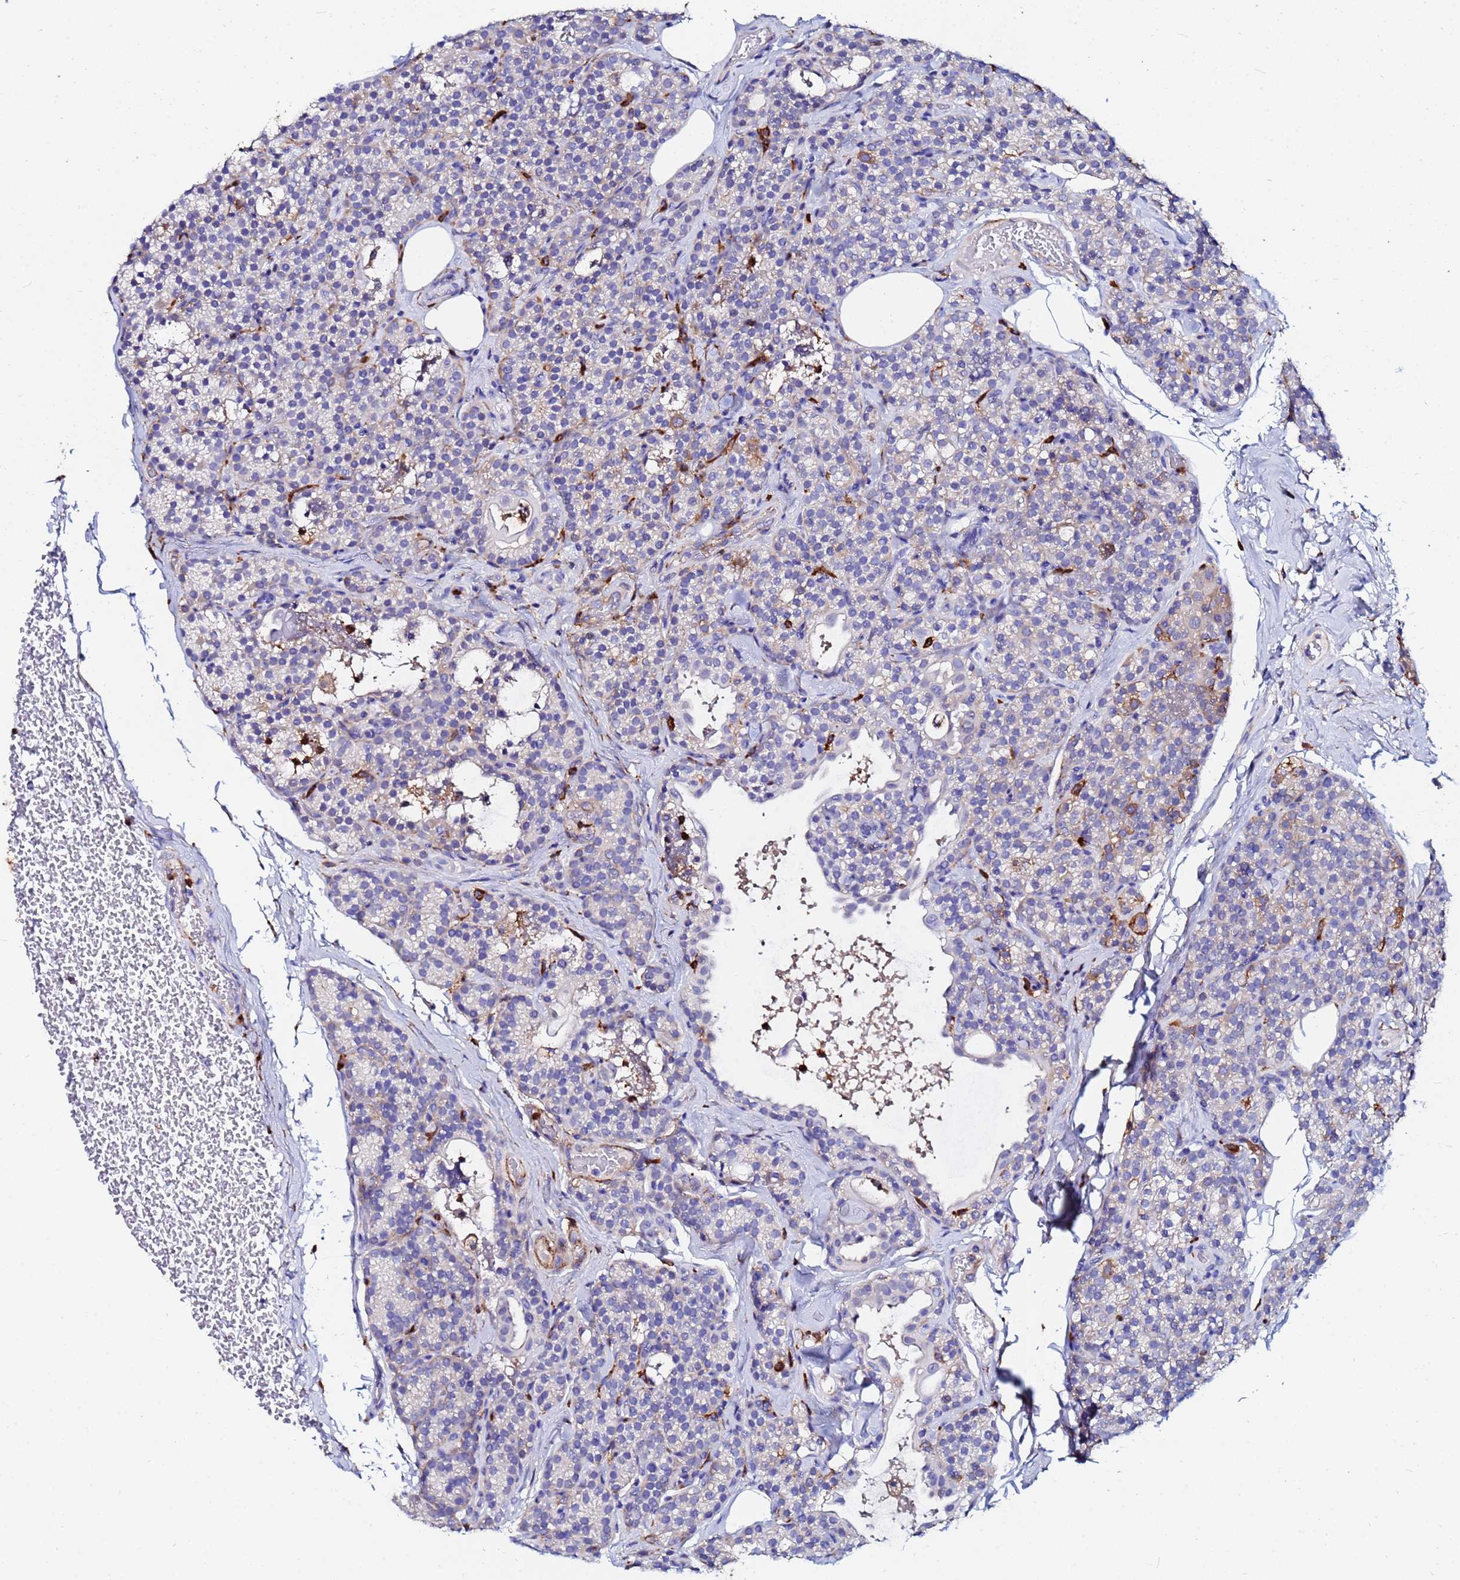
{"staining": {"intensity": "weak", "quantity": "25%-75%", "location": "cytoplasmic/membranous"}, "tissue": "parathyroid gland", "cell_type": "Glandular cells", "image_type": "normal", "snomed": [{"axis": "morphology", "description": "Normal tissue, NOS"}, {"axis": "topography", "description": "Parathyroid gland"}], "caption": "Immunohistochemical staining of unremarkable parathyroid gland shows 25%-75% levels of weak cytoplasmic/membranous protein positivity in approximately 25%-75% of glandular cells. (DAB IHC, brown staining for protein, blue staining for nuclei).", "gene": "BASP1", "patient": {"sex": "female", "age": 45}}